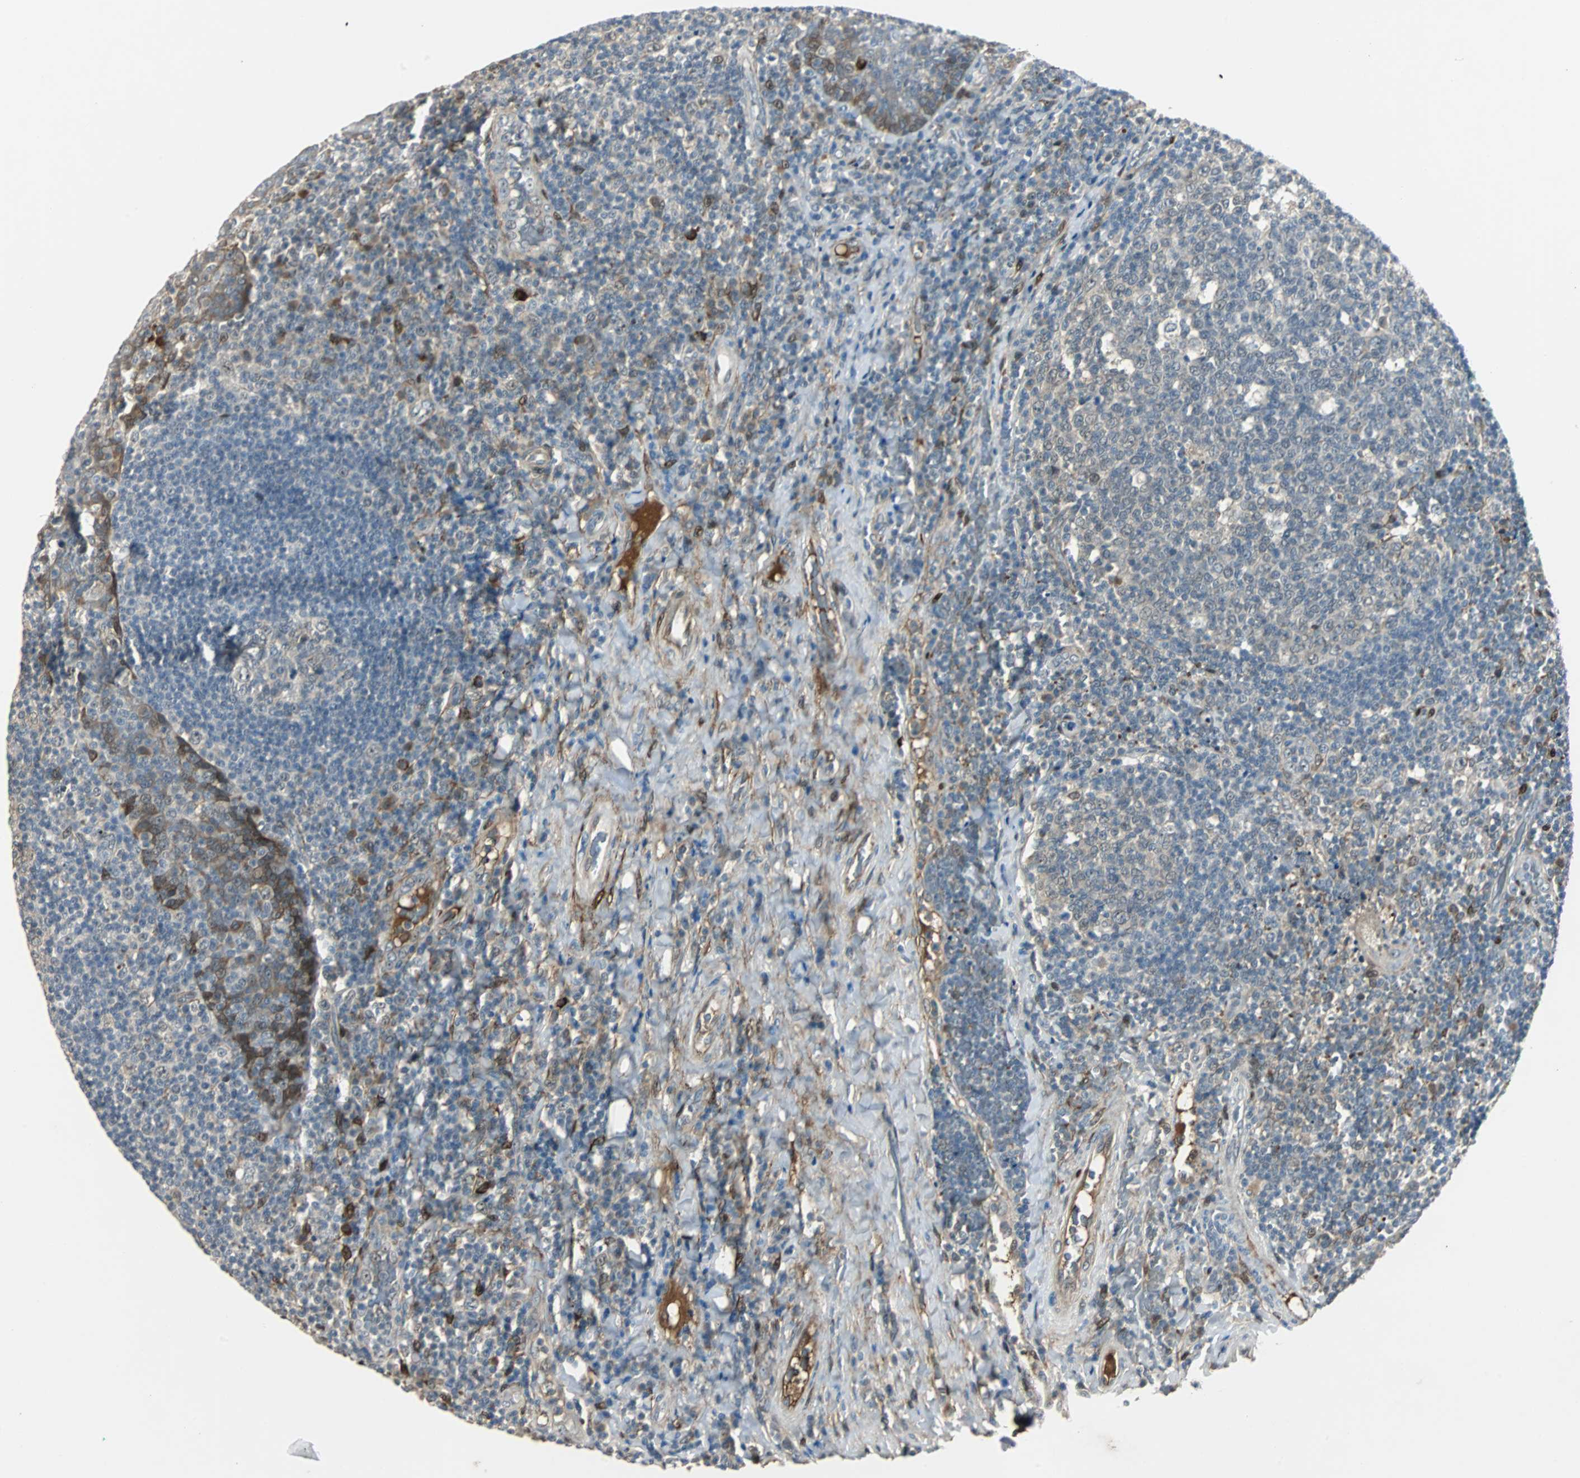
{"staining": {"intensity": "negative", "quantity": "none", "location": "none"}, "tissue": "tonsil", "cell_type": "Germinal center cells", "image_type": "normal", "snomed": [{"axis": "morphology", "description": "Normal tissue, NOS"}, {"axis": "topography", "description": "Tonsil"}], "caption": "Germinal center cells show no significant expression in benign tonsil. The staining is performed using DAB brown chromogen with nuclei counter-stained in using hematoxylin.", "gene": "FHL2", "patient": {"sex": "male", "age": 17}}